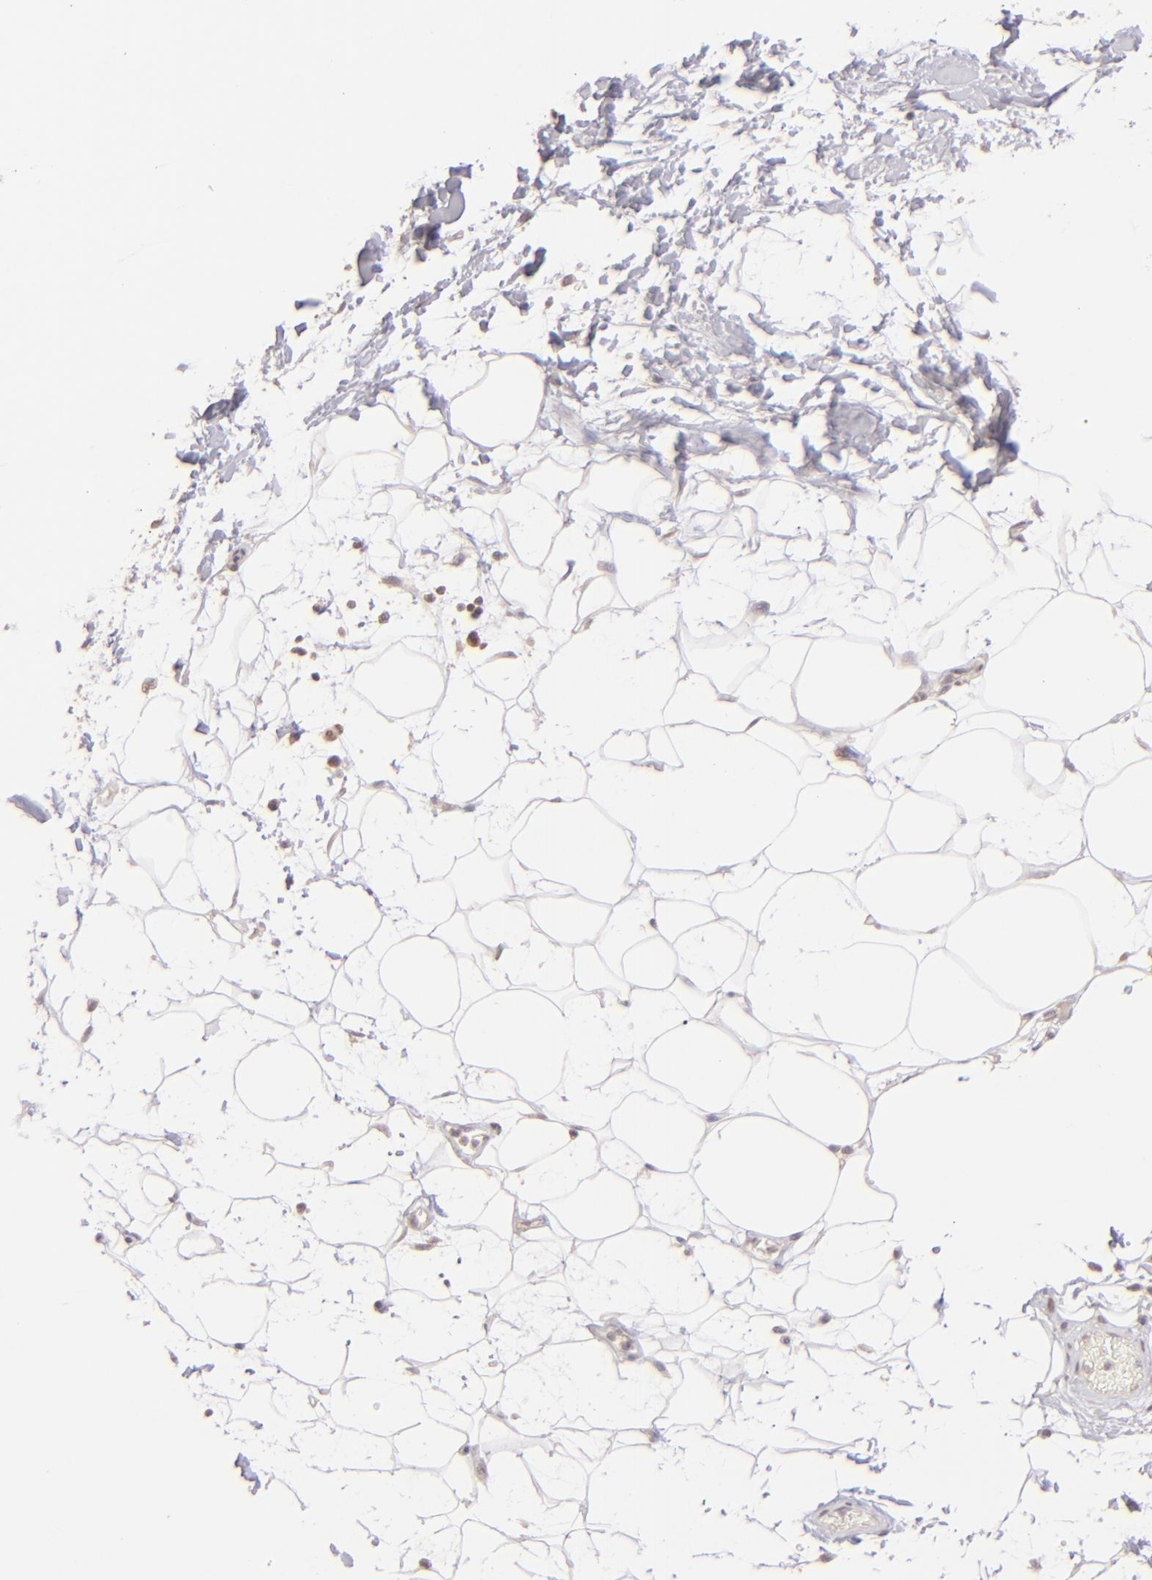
{"staining": {"intensity": "weak", "quantity": "25%-75%", "location": "cytoplasmic/membranous"}, "tissue": "adipose tissue", "cell_type": "Adipocytes", "image_type": "normal", "snomed": [{"axis": "morphology", "description": "Normal tissue, NOS"}, {"axis": "topography", "description": "Vascular tissue"}], "caption": "Immunohistochemistry (IHC) image of benign adipose tissue: human adipose tissue stained using immunohistochemistry displays low levels of weak protein expression localized specifically in the cytoplasmic/membranous of adipocytes, appearing as a cytoplasmic/membranous brown color.", "gene": "CLDN1", "patient": {"sex": "male", "age": 41}}